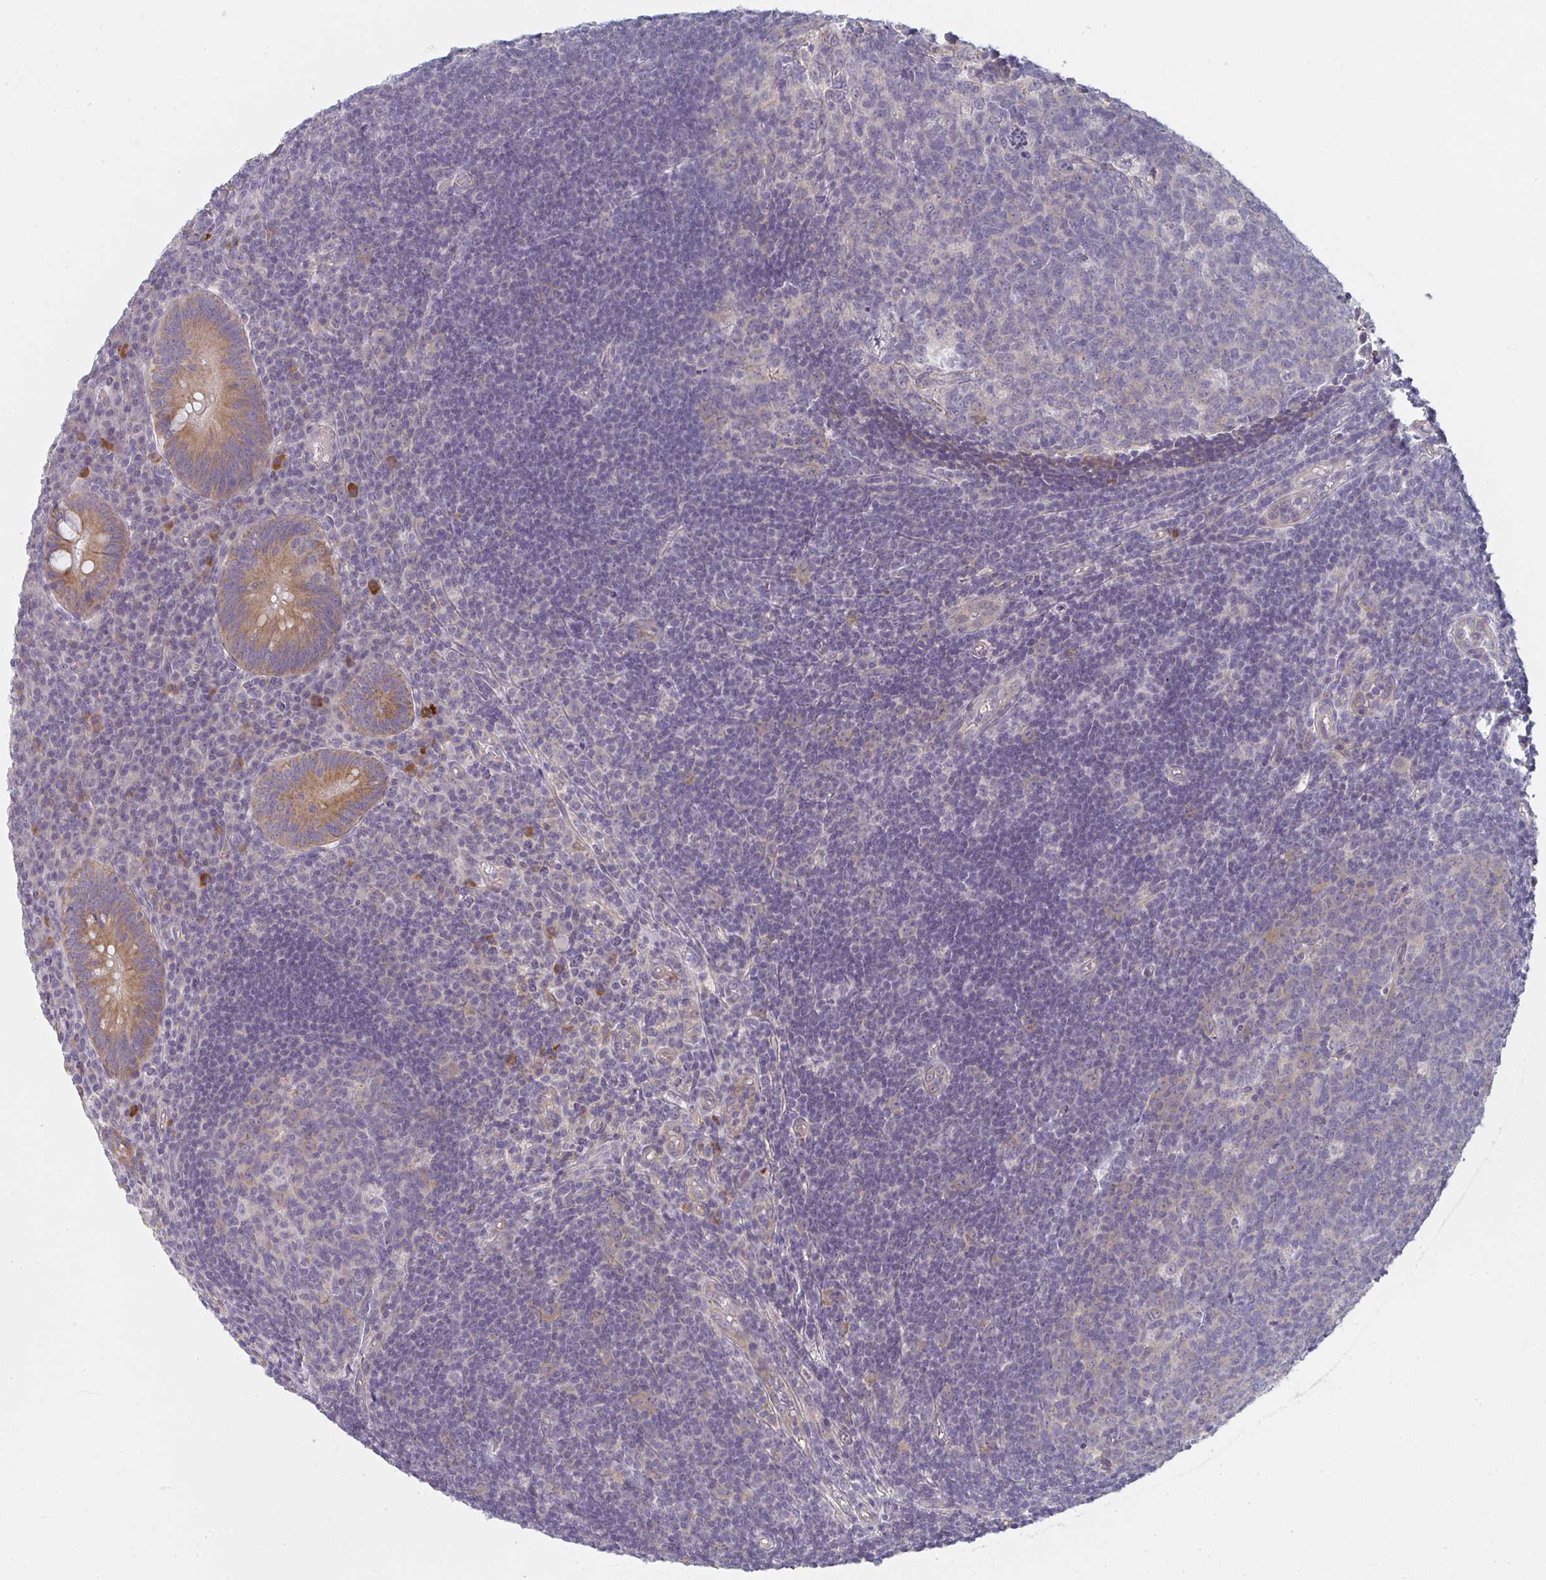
{"staining": {"intensity": "strong", "quantity": ">75%", "location": "cytoplasmic/membranous"}, "tissue": "appendix", "cell_type": "Glandular cells", "image_type": "normal", "snomed": [{"axis": "morphology", "description": "Normal tissue, NOS"}, {"axis": "topography", "description": "Appendix"}], "caption": "This histopathology image reveals immunohistochemistry (IHC) staining of benign human appendix, with high strong cytoplasmic/membranous positivity in approximately >75% of glandular cells.", "gene": "CTHRC1", "patient": {"sex": "male", "age": 18}}